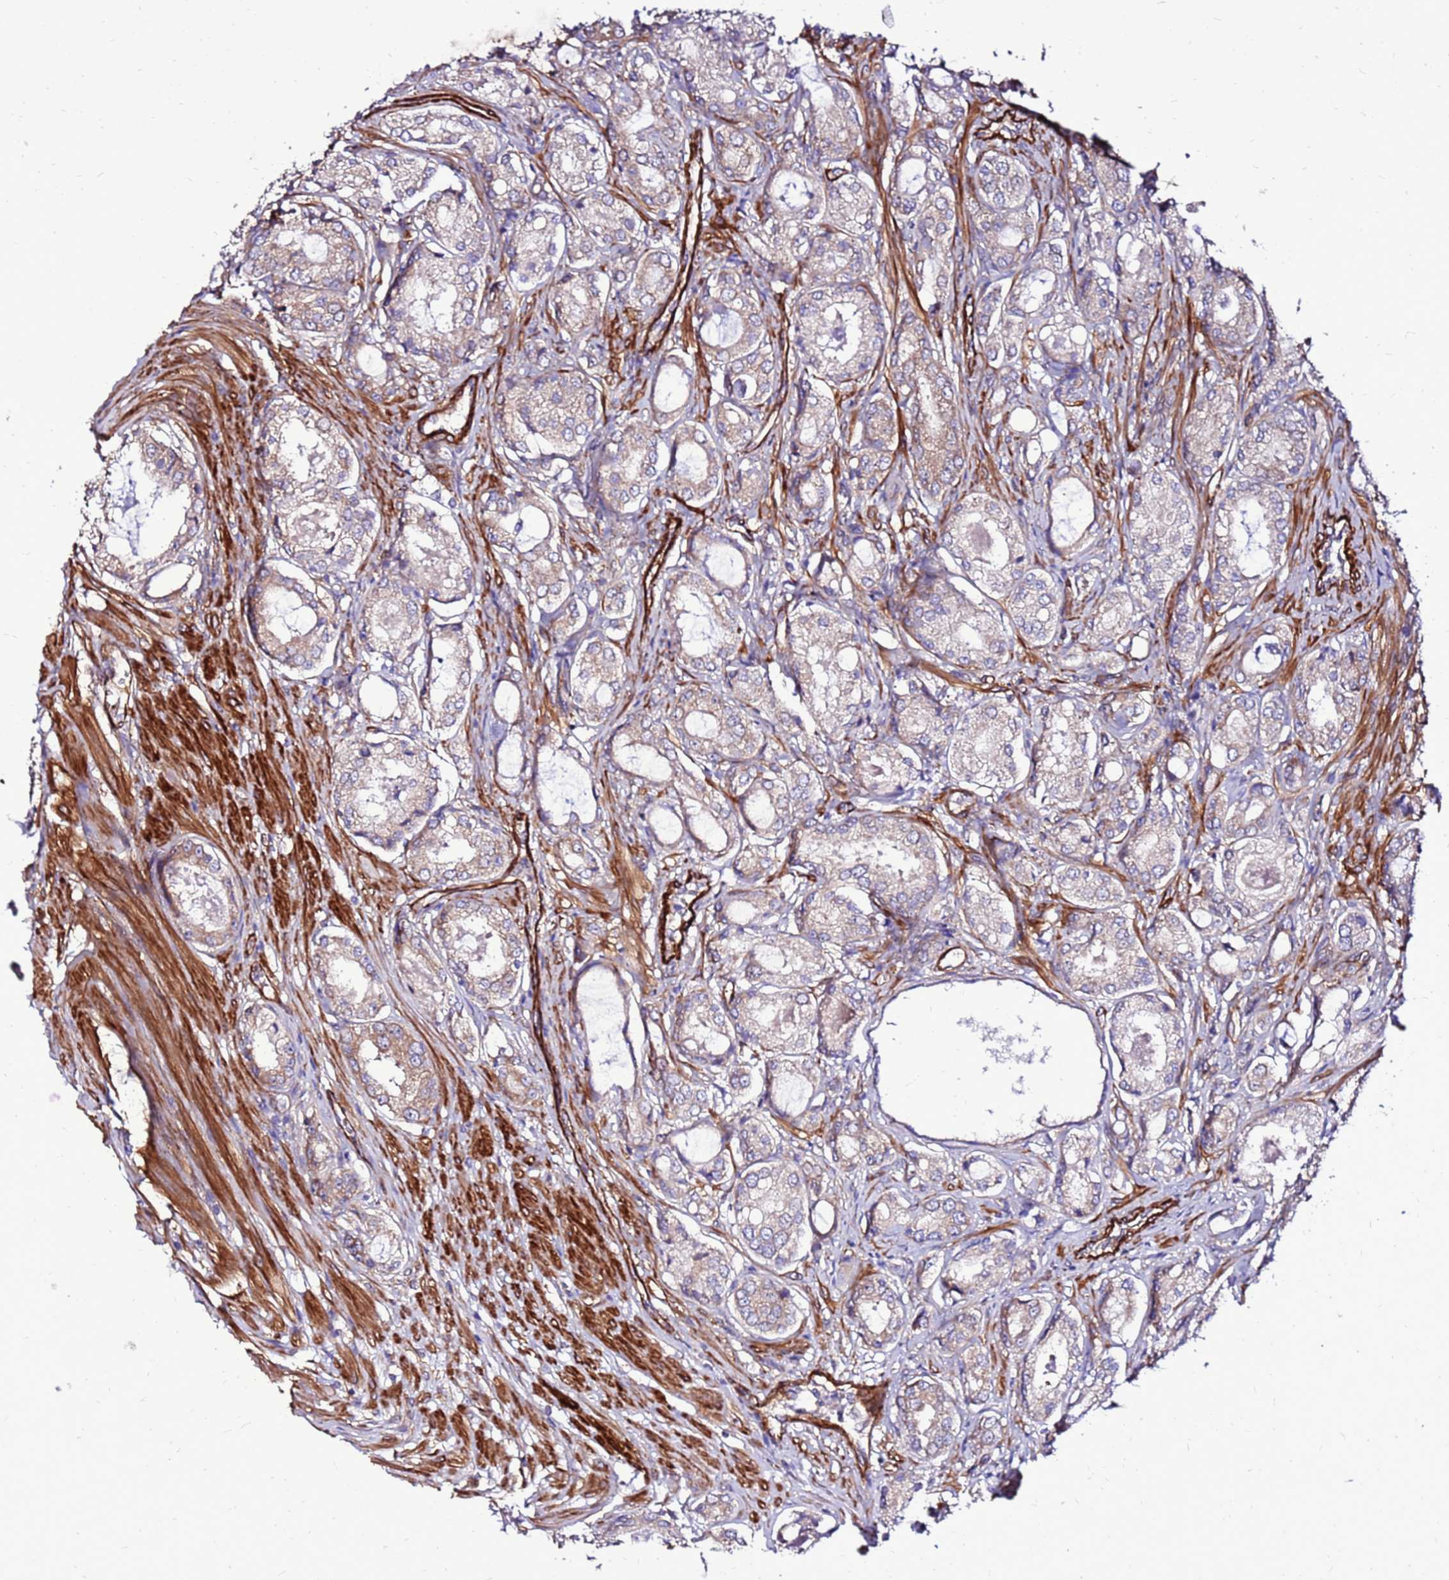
{"staining": {"intensity": "weak", "quantity": ">75%", "location": "cytoplasmic/membranous"}, "tissue": "prostate cancer", "cell_type": "Tumor cells", "image_type": "cancer", "snomed": [{"axis": "morphology", "description": "Adenocarcinoma, Low grade"}, {"axis": "topography", "description": "Prostate"}], "caption": "High-magnification brightfield microscopy of prostate adenocarcinoma (low-grade) stained with DAB (brown) and counterstained with hematoxylin (blue). tumor cells exhibit weak cytoplasmic/membranous staining is present in about>75% of cells.", "gene": "EI24", "patient": {"sex": "male", "age": 68}}